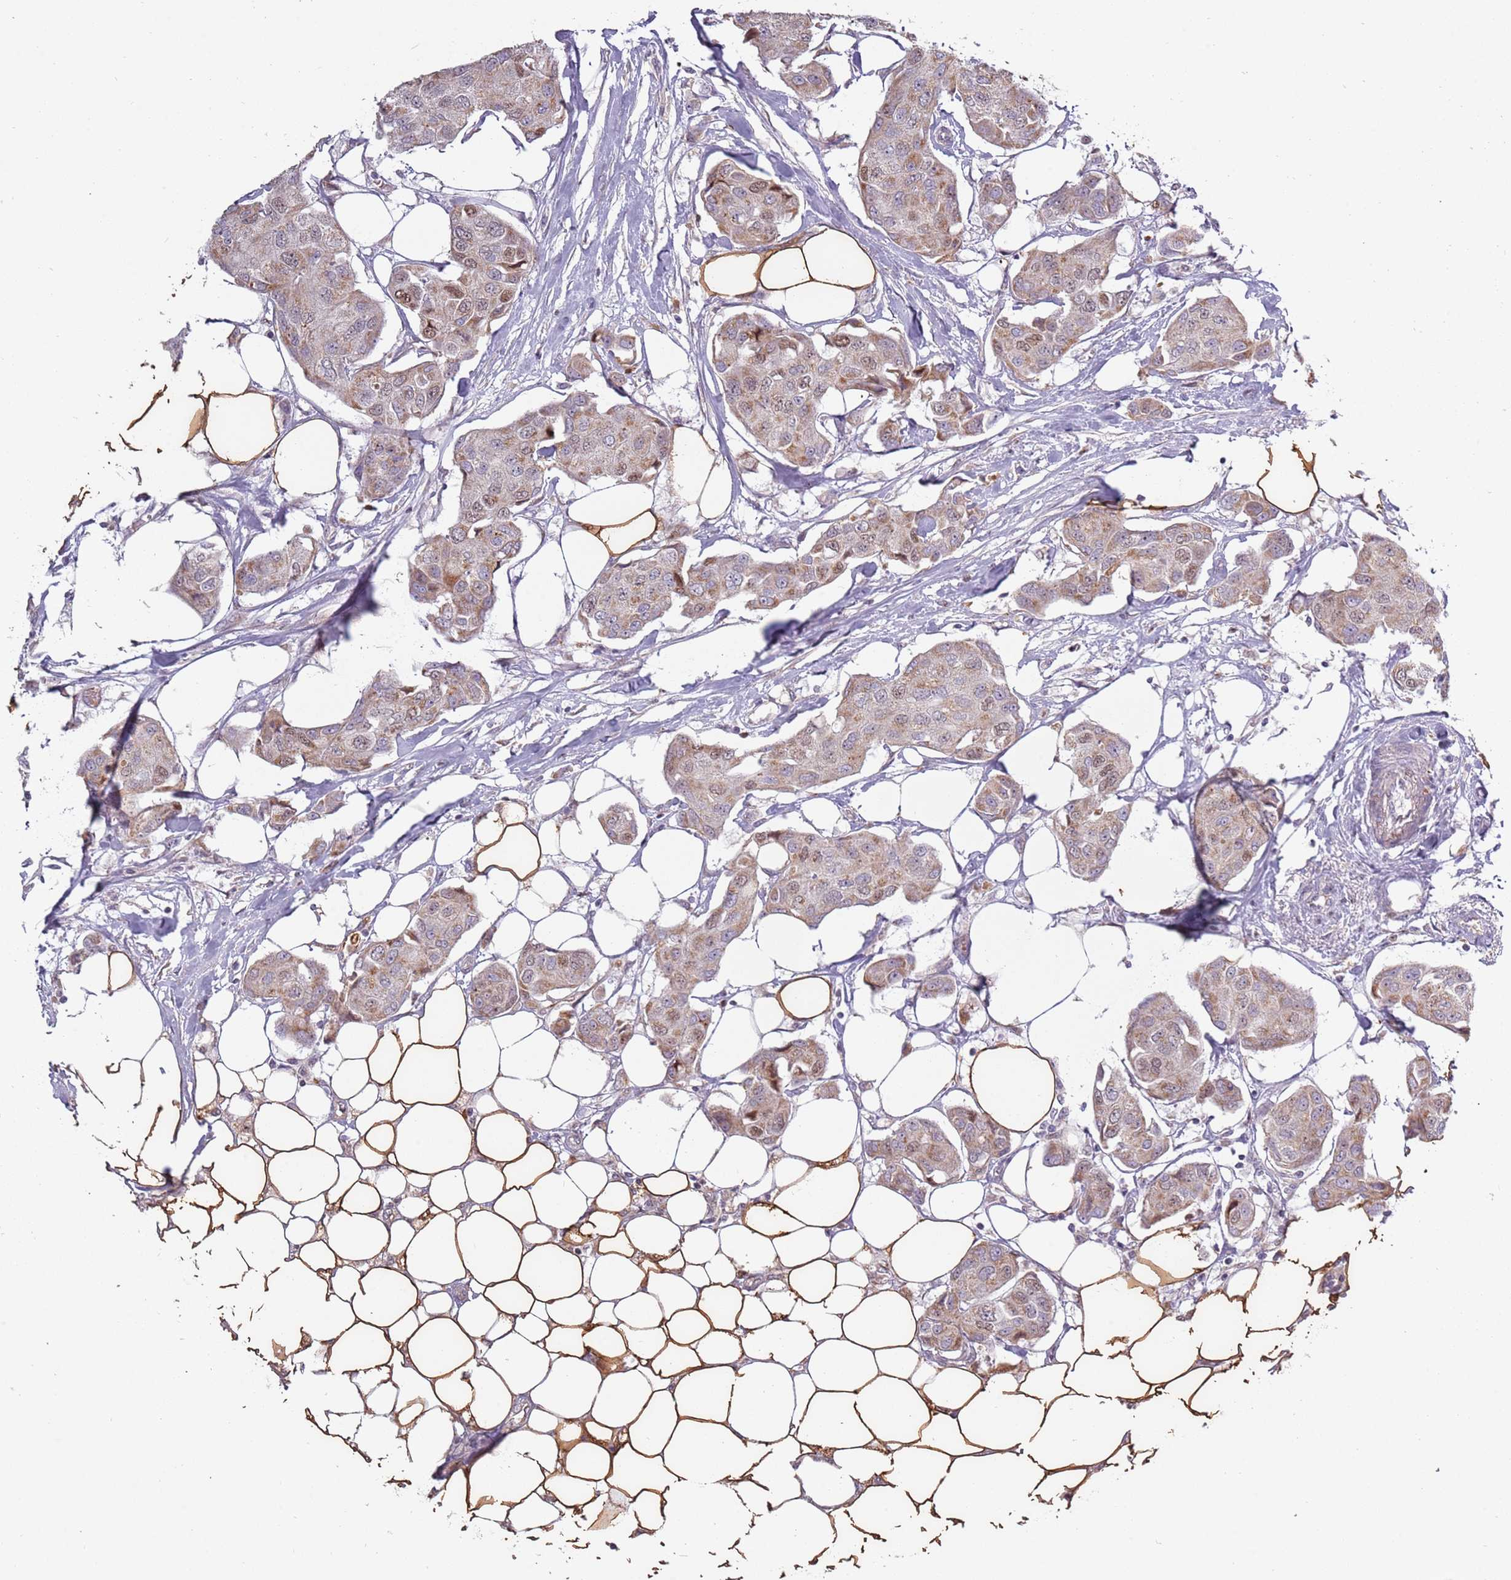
{"staining": {"intensity": "weak", "quantity": "25%-75%", "location": "cytoplasmic/membranous"}, "tissue": "breast cancer", "cell_type": "Tumor cells", "image_type": "cancer", "snomed": [{"axis": "morphology", "description": "Duct carcinoma"}, {"axis": "topography", "description": "Breast"}, {"axis": "topography", "description": "Lymph node"}], "caption": "DAB (3,3'-diaminobenzidine) immunohistochemical staining of human breast cancer displays weak cytoplasmic/membranous protein expression in approximately 25%-75% of tumor cells.", "gene": "SYS1", "patient": {"sex": "female", "age": 80}}